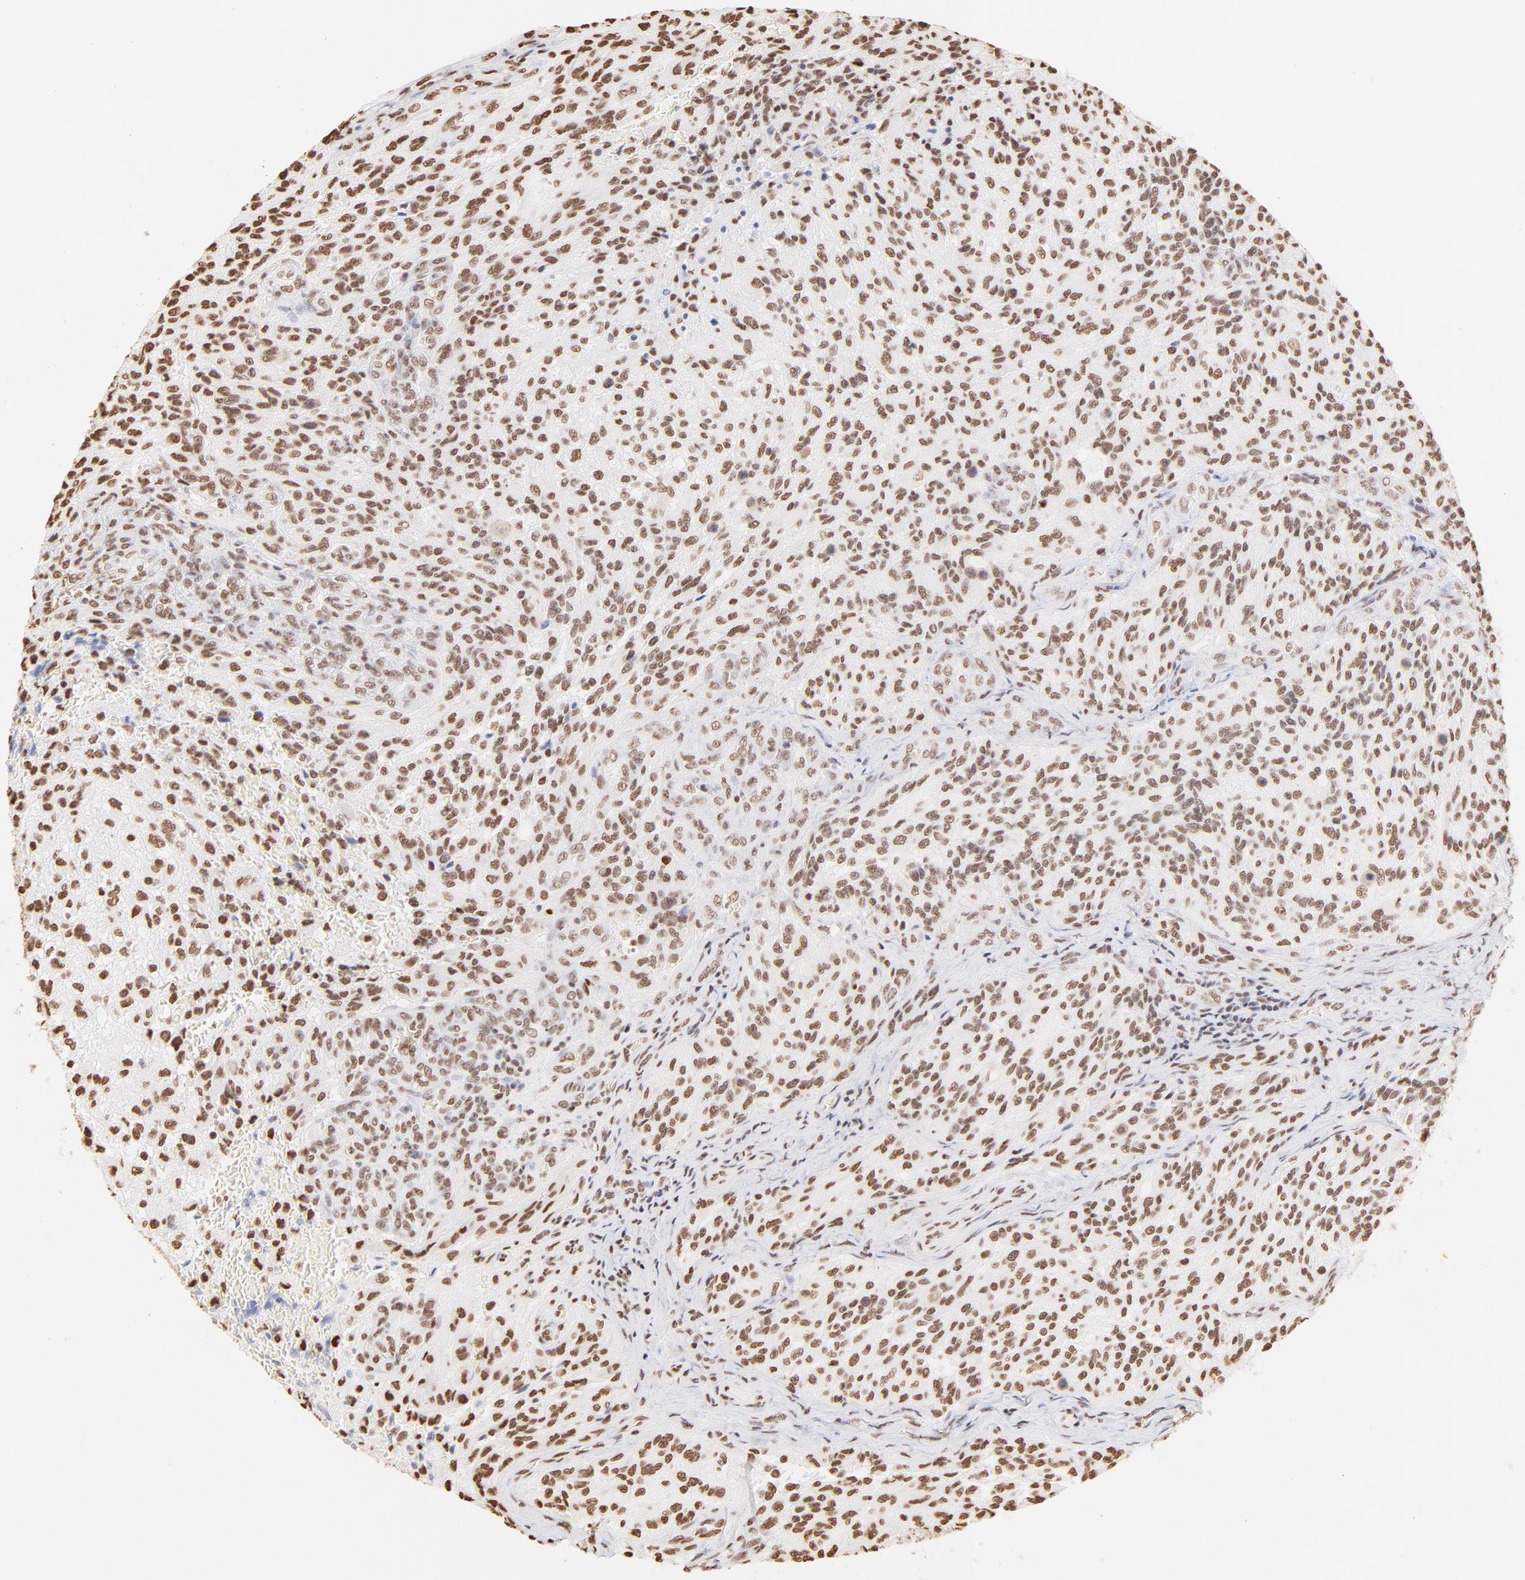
{"staining": {"intensity": "moderate", "quantity": ">75%", "location": "nuclear"}, "tissue": "glioma", "cell_type": "Tumor cells", "image_type": "cancer", "snomed": [{"axis": "morphology", "description": "Normal tissue, NOS"}, {"axis": "morphology", "description": "Glioma, malignant, High grade"}, {"axis": "topography", "description": "Cerebral cortex"}], "caption": "Tumor cells reveal moderate nuclear positivity in approximately >75% of cells in glioma.", "gene": "ZNF540", "patient": {"sex": "male", "age": 56}}